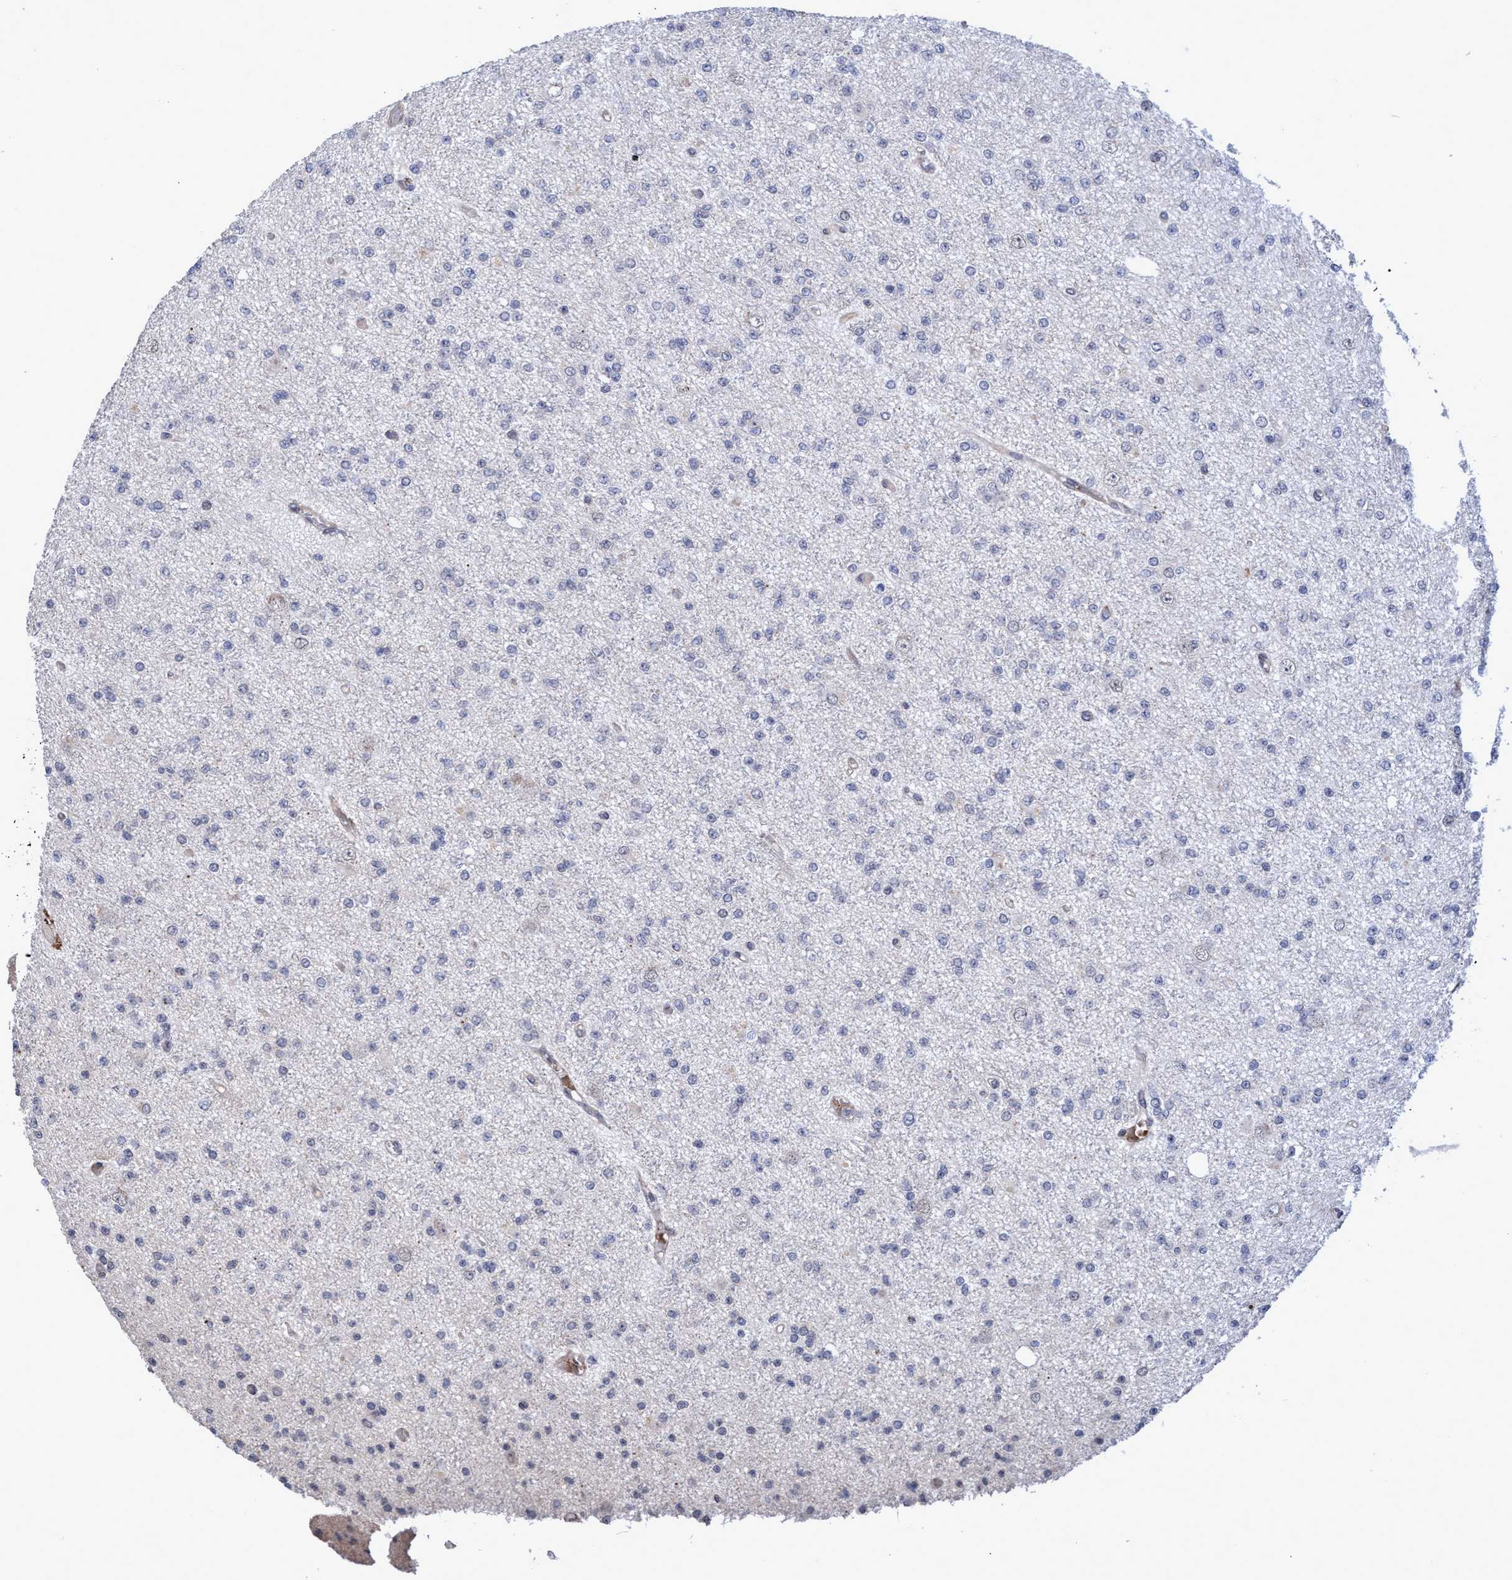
{"staining": {"intensity": "negative", "quantity": "none", "location": "none"}, "tissue": "glioma", "cell_type": "Tumor cells", "image_type": "cancer", "snomed": [{"axis": "morphology", "description": "Glioma, malignant, Low grade"}, {"axis": "topography", "description": "Brain"}], "caption": "Protein analysis of low-grade glioma (malignant) exhibits no significant expression in tumor cells.", "gene": "ZNF750", "patient": {"sex": "female", "age": 22}}